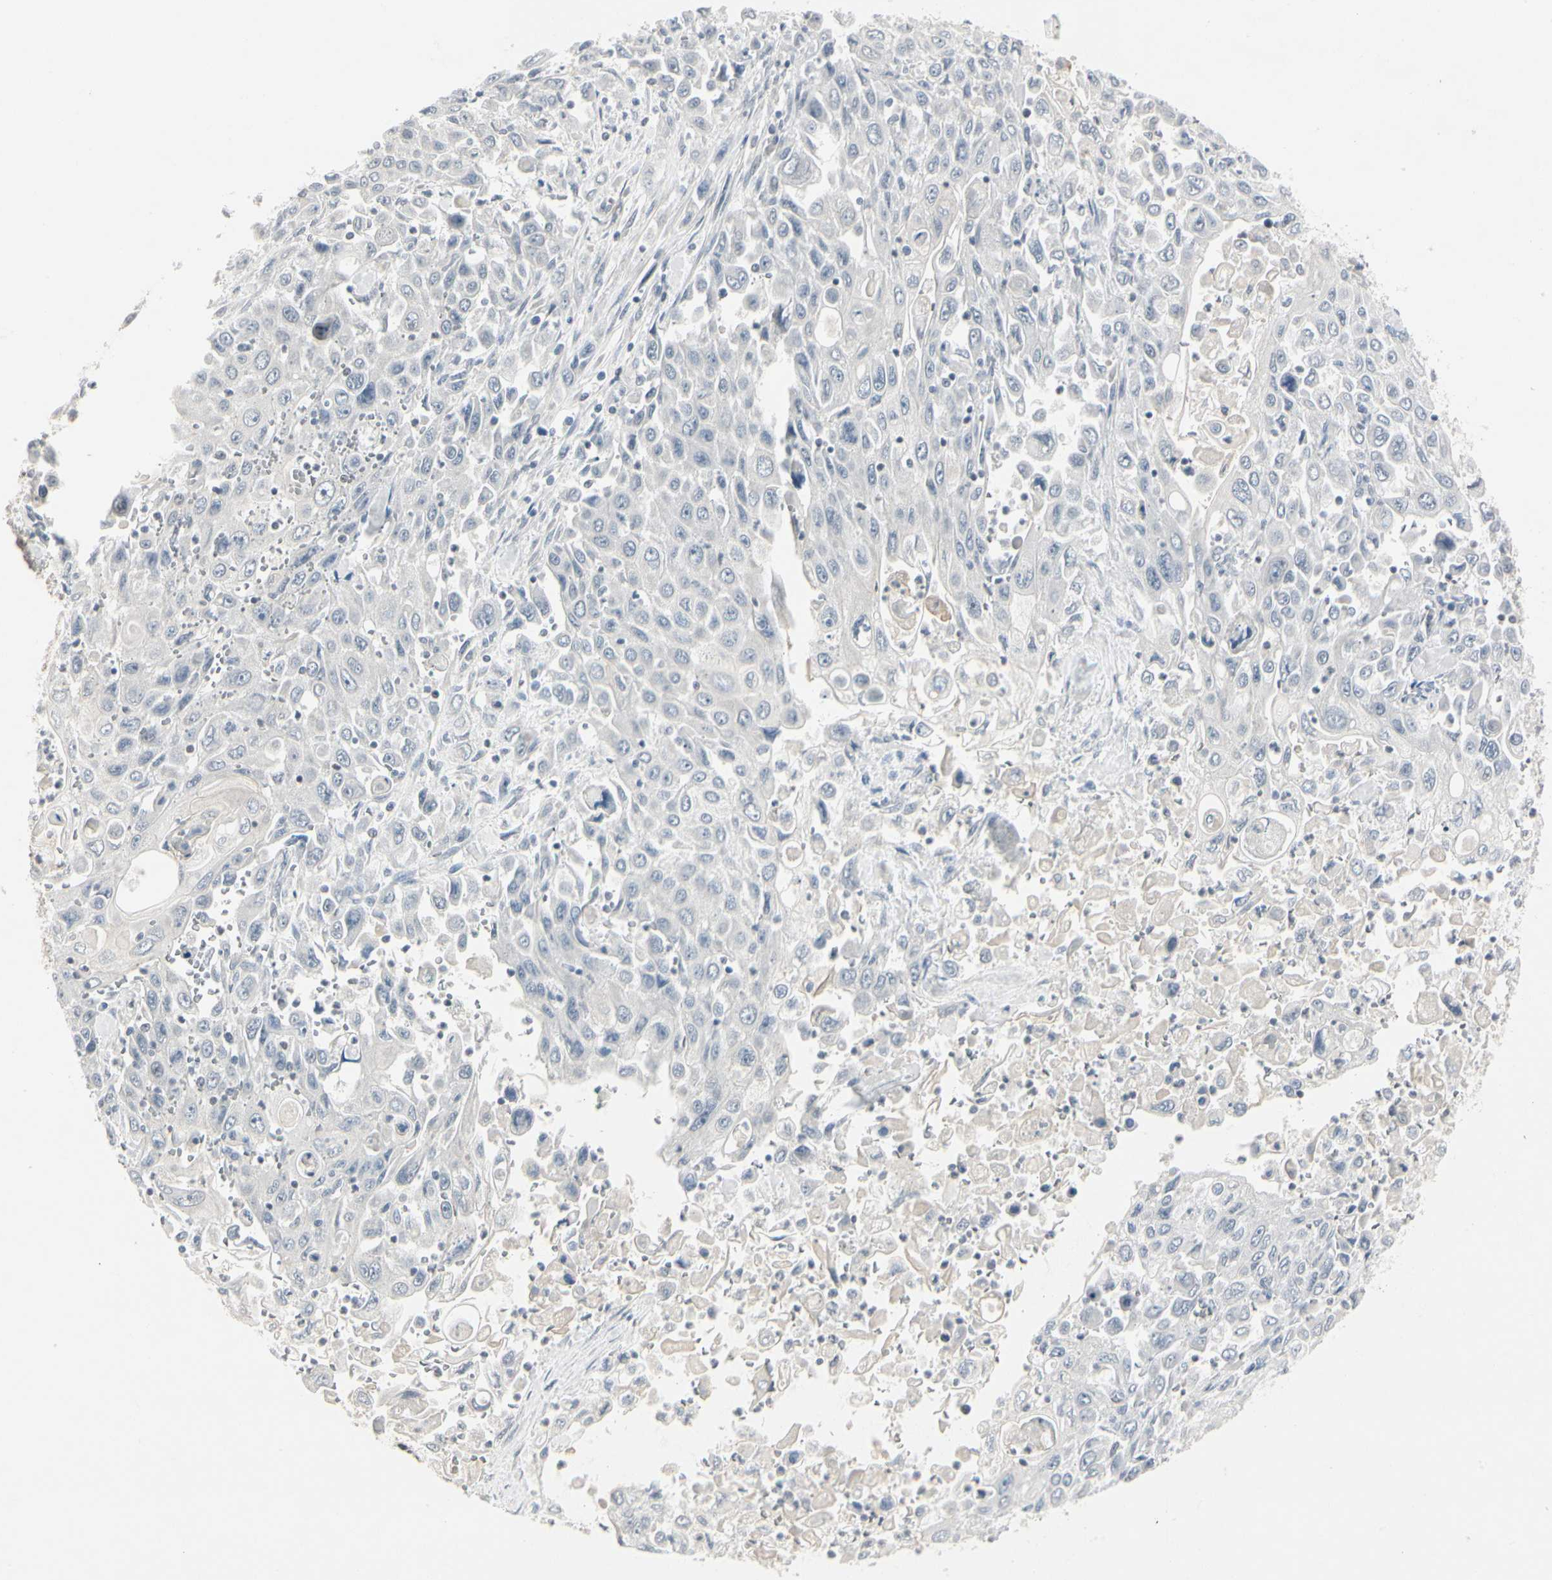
{"staining": {"intensity": "negative", "quantity": "none", "location": "none"}, "tissue": "pancreatic cancer", "cell_type": "Tumor cells", "image_type": "cancer", "snomed": [{"axis": "morphology", "description": "Adenocarcinoma, NOS"}, {"axis": "topography", "description": "Pancreas"}], "caption": "Protein analysis of pancreatic adenocarcinoma exhibits no significant positivity in tumor cells.", "gene": "DMPK", "patient": {"sex": "male", "age": 70}}